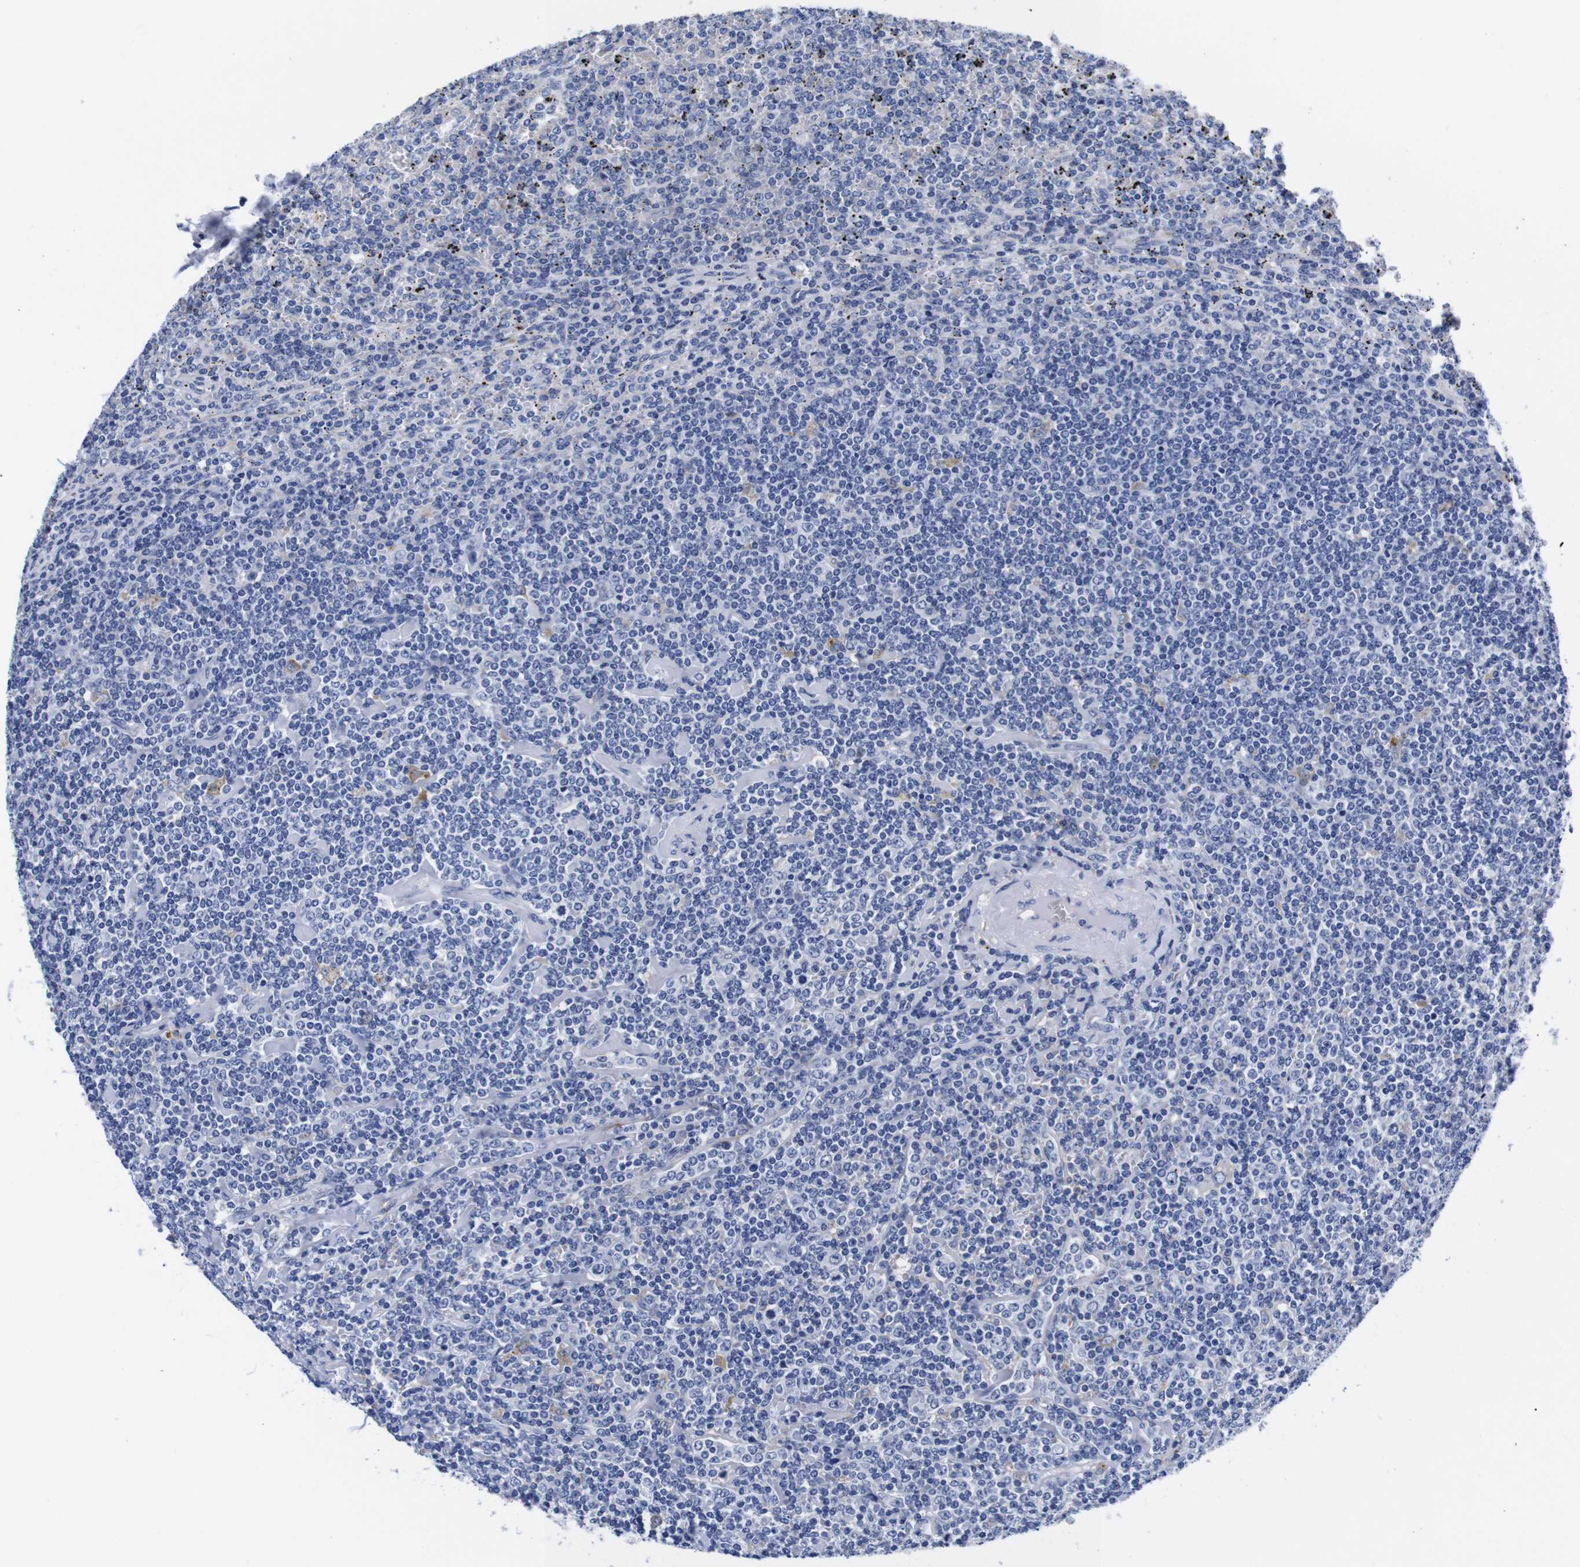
{"staining": {"intensity": "negative", "quantity": "none", "location": "none"}, "tissue": "lymphoma", "cell_type": "Tumor cells", "image_type": "cancer", "snomed": [{"axis": "morphology", "description": "Malignant lymphoma, non-Hodgkin's type, Low grade"}, {"axis": "topography", "description": "Spleen"}], "caption": "Protein analysis of lymphoma displays no significant staining in tumor cells.", "gene": "CLEC4G", "patient": {"sex": "female", "age": 19}}